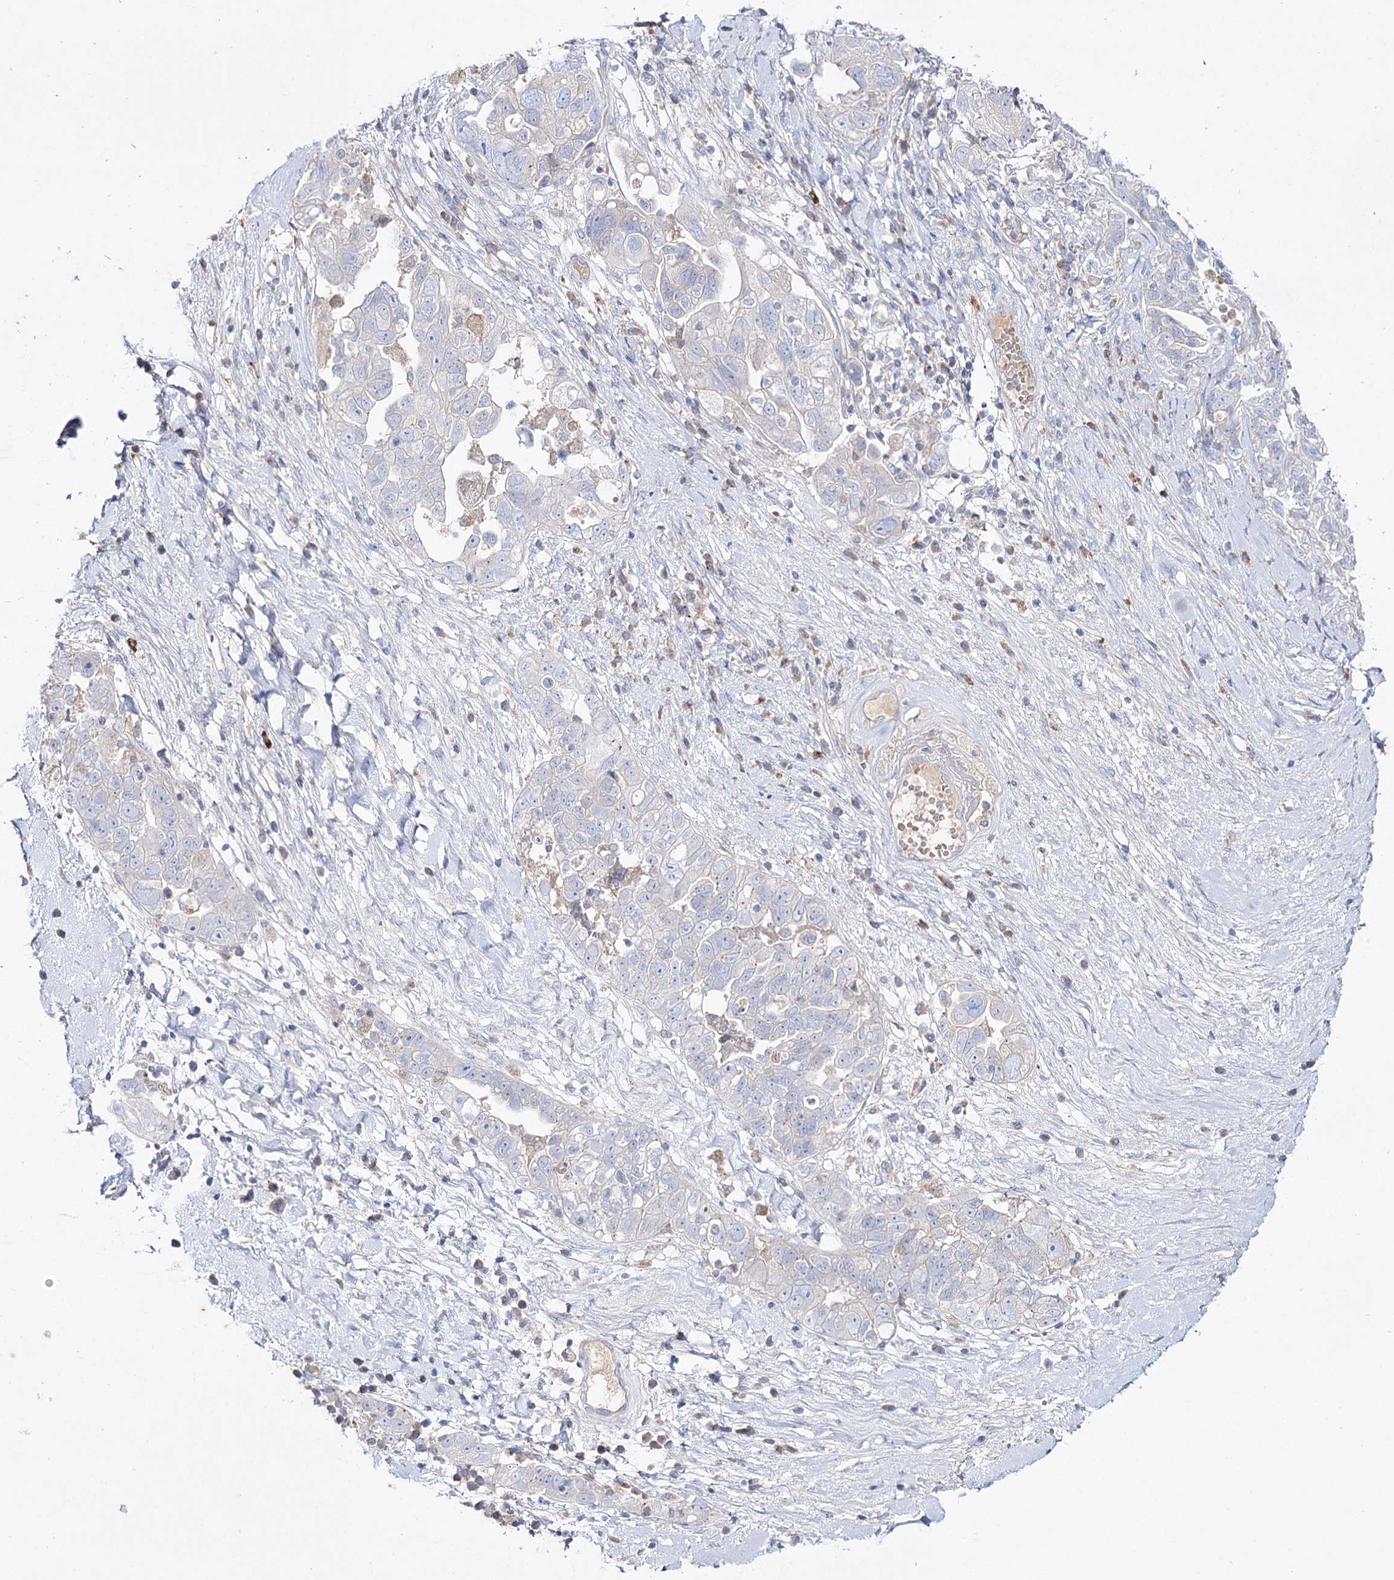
{"staining": {"intensity": "negative", "quantity": "none", "location": "none"}, "tissue": "ovarian cancer", "cell_type": "Tumor cells", "image_type": "cancer", "snomed": [{"axis": "morphology", "description": "Carcinoma, NOS"}, {"axis": "morphology", "description": "Cystadenocarcinoma, serous, NOS"}, {"axis": "topography", "description": "Ovary"}], "caption": "An image of serous cystadenocarcinoma (ovarian) stained for a protein demonstrates no brown staining in tumor cells.", "gene": "NAGLU", "patient": {"sex": "female", "age": 69}}